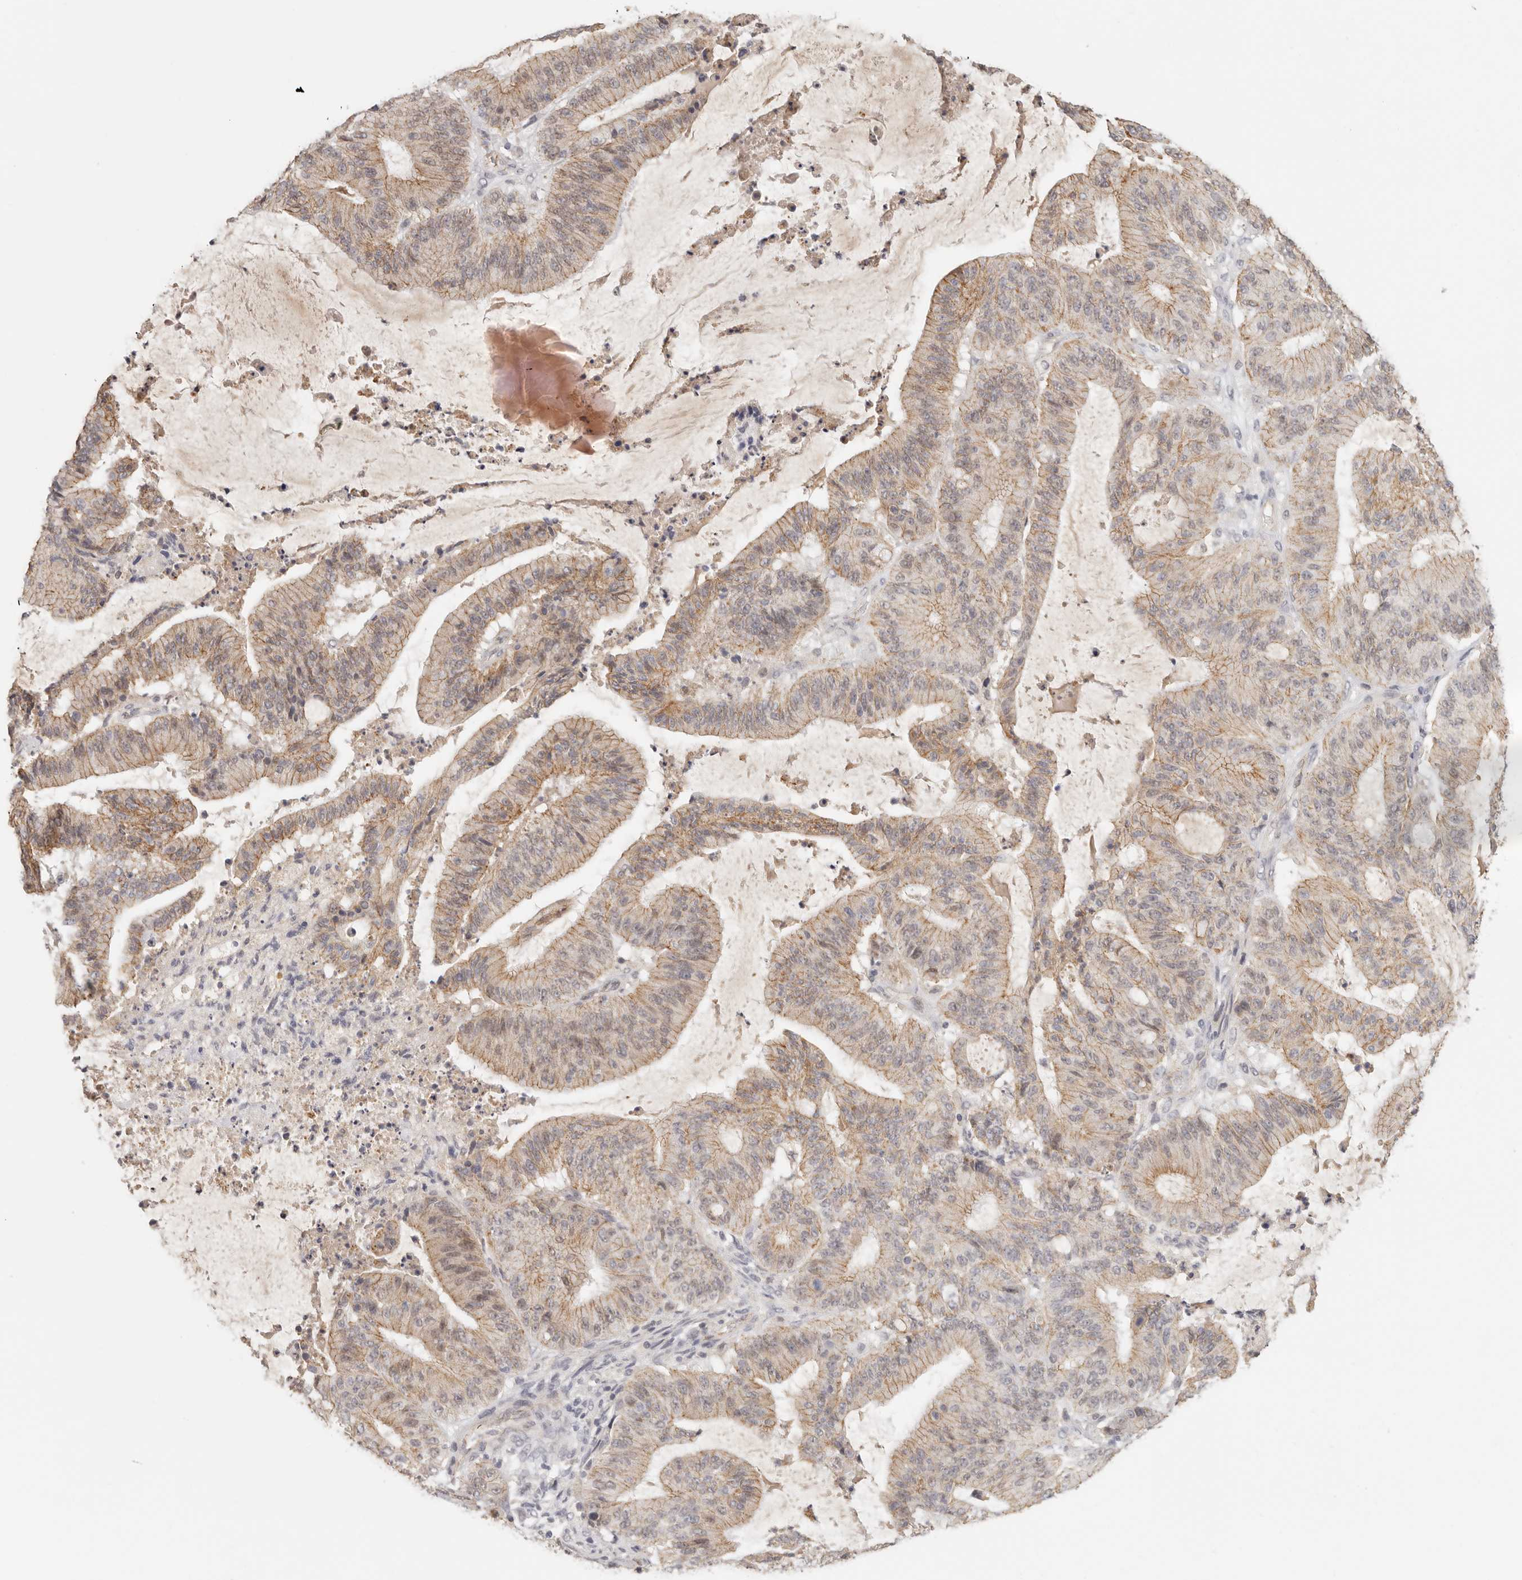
{"staining": {"intensity": "moderate", "quantity": ">75%", "location": "cytoplasmic/membranous"}, "tissue": "liver cancer", "cell_type": "Tumor cells", "image_type": "cancer", "snomed": [{"axis": "morphology", "description": "Normal tissue, NOS"}, {"axis": "morphology", "description": "Cholangiocarcinoma"}, {"axis": "topography", "description": "Liver"}, {"axis": "topography", "description": "Peripheral nerve tissue"}], "caption": "A medium amount of moderate cytoplasmic/membranous staining is identified in approximately >75% of tumor cells in liver cholangiocarcinoma tissue. Nuclei are stained in blue.", "gene": "ANXA9", "patient": {"sex": "female", "age": 73}}